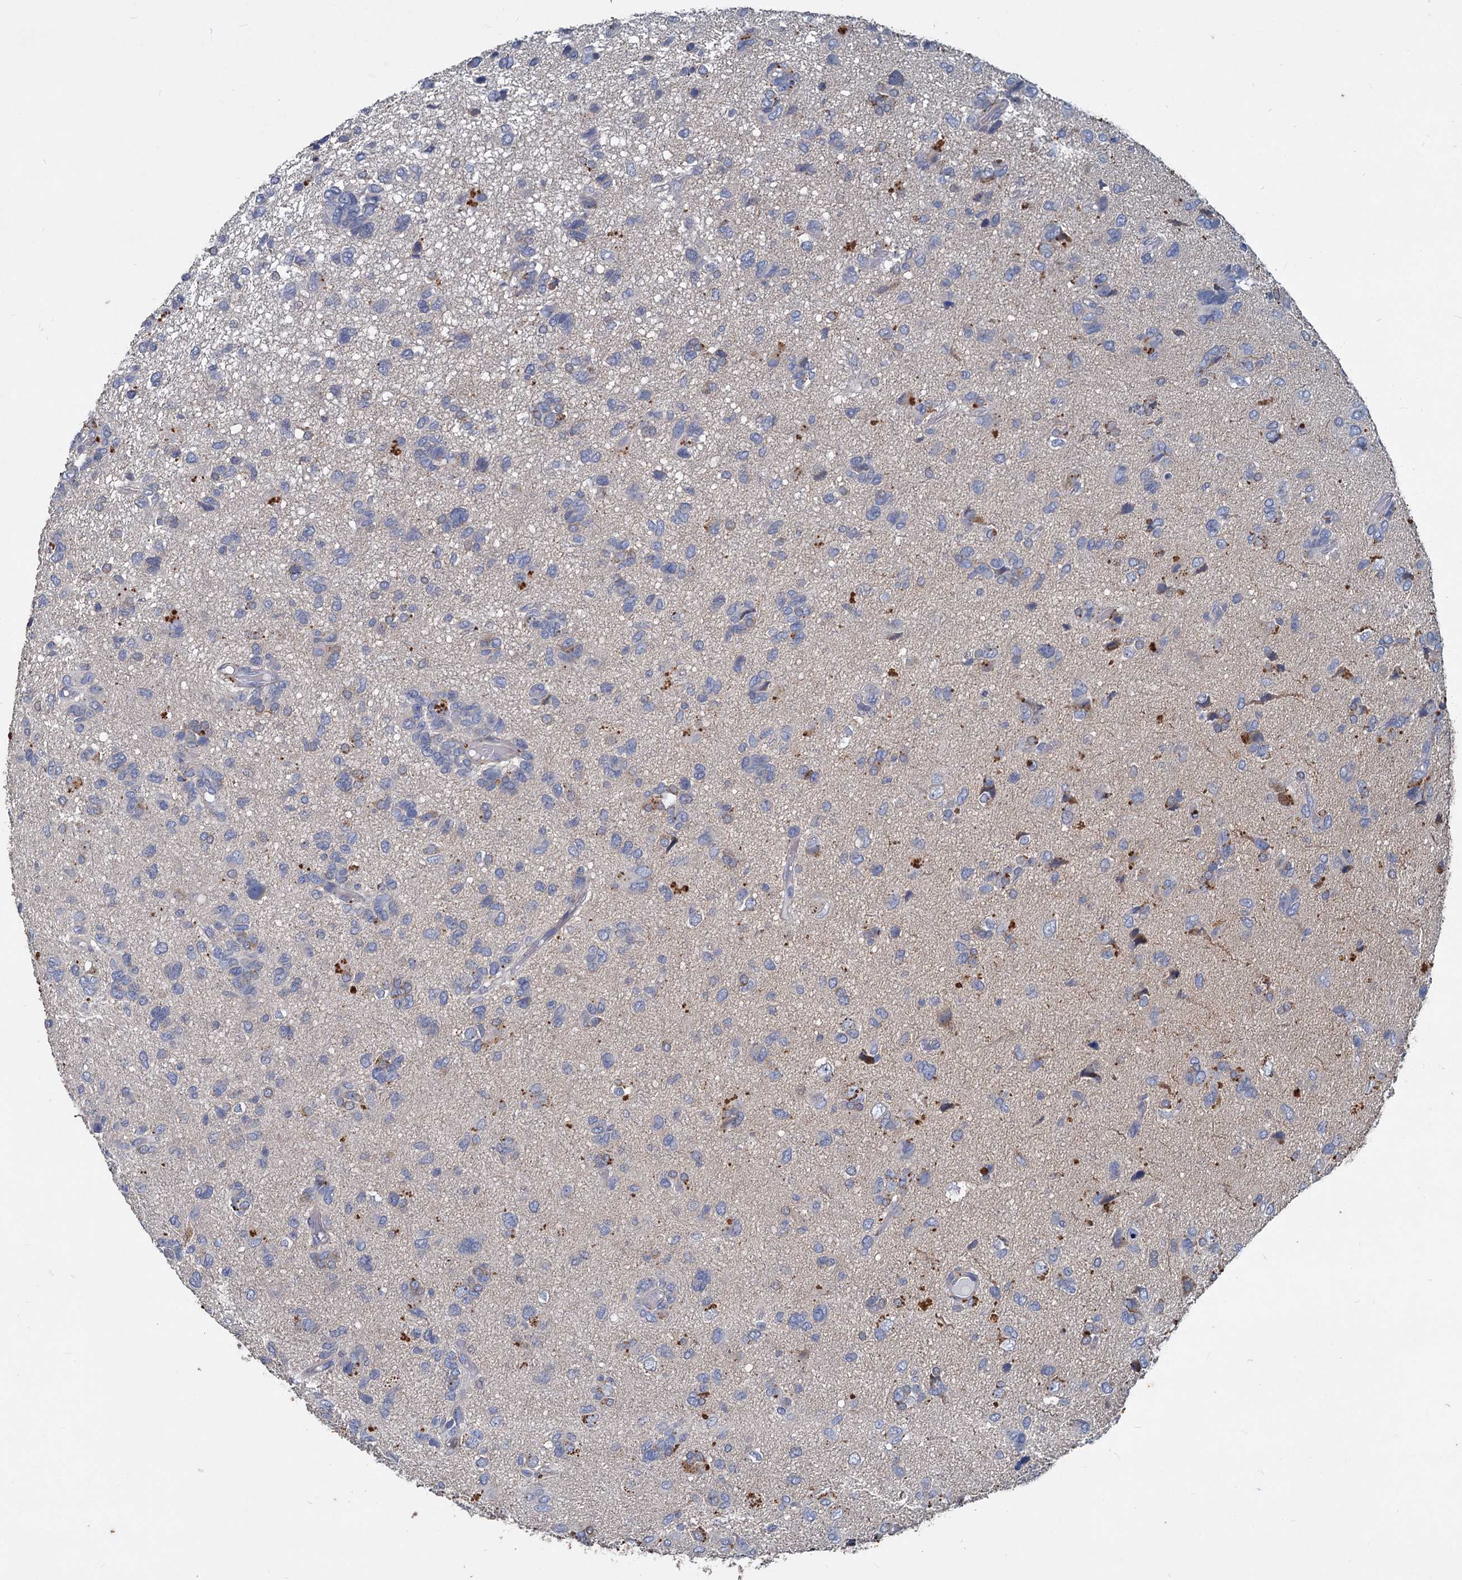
{"staining": {"intensity": "moderate", "quantity": "<25%", "location": "cytoplasmic/membranous"}, "tissue": "glioma", "cell_type": "Tumor cells", "image_type": "cancer", "snomed": [{"axis": "morphology", "description": "Glioma, malignant, High grade"}, {"axis": "topography", "description": "Brain"}], "caption": "Malignant high-grade glioma stained with DAB IHC exhibits low levels of moderate cytoplasmic/membranous positivity in approximately <25% of tumor cells.", "gene": "SLC2A7", "patient": {"sex": "female", "age": 59}}